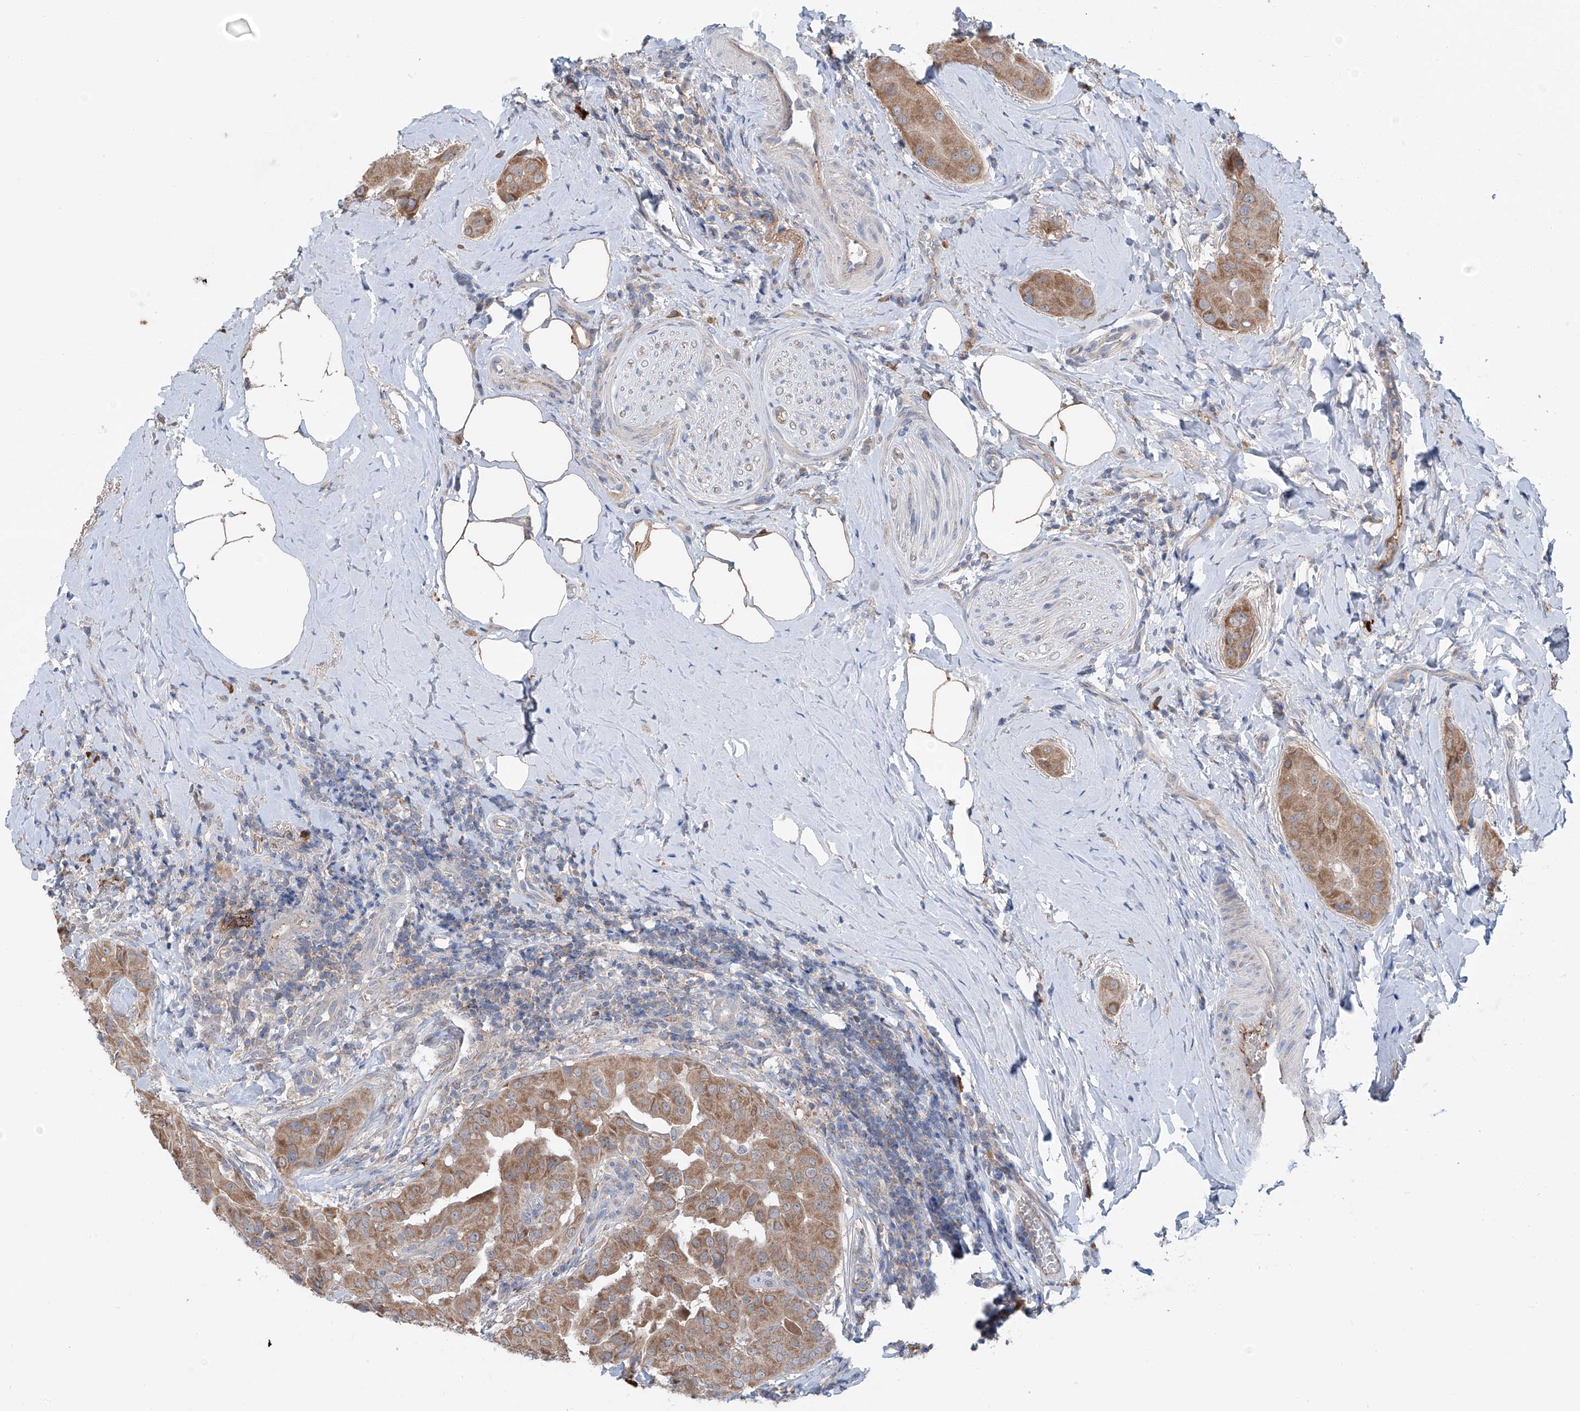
{"staining": {"intensity": "moderate", "quantity": ">75%", "location": "cytoplasmic/membranous"}, "tissue": "thyroid cancer", "cell_type": "Tumor cells", "image_type": "cancer", "snomed": [{"axis": "morphology", "description": "Papillary adenocarcinoma, NOS"}, {"axis": "topography", "description": "Thyroid gland"}], "caption": "Immunohistochemical staining of thyroid cancer displays medium levels of moderate cytoplasmic/membranous protein expression in approximately >75% of tumor cells.", "gene": "SIX4", "patient": {"sex": "male", "age": 33}}